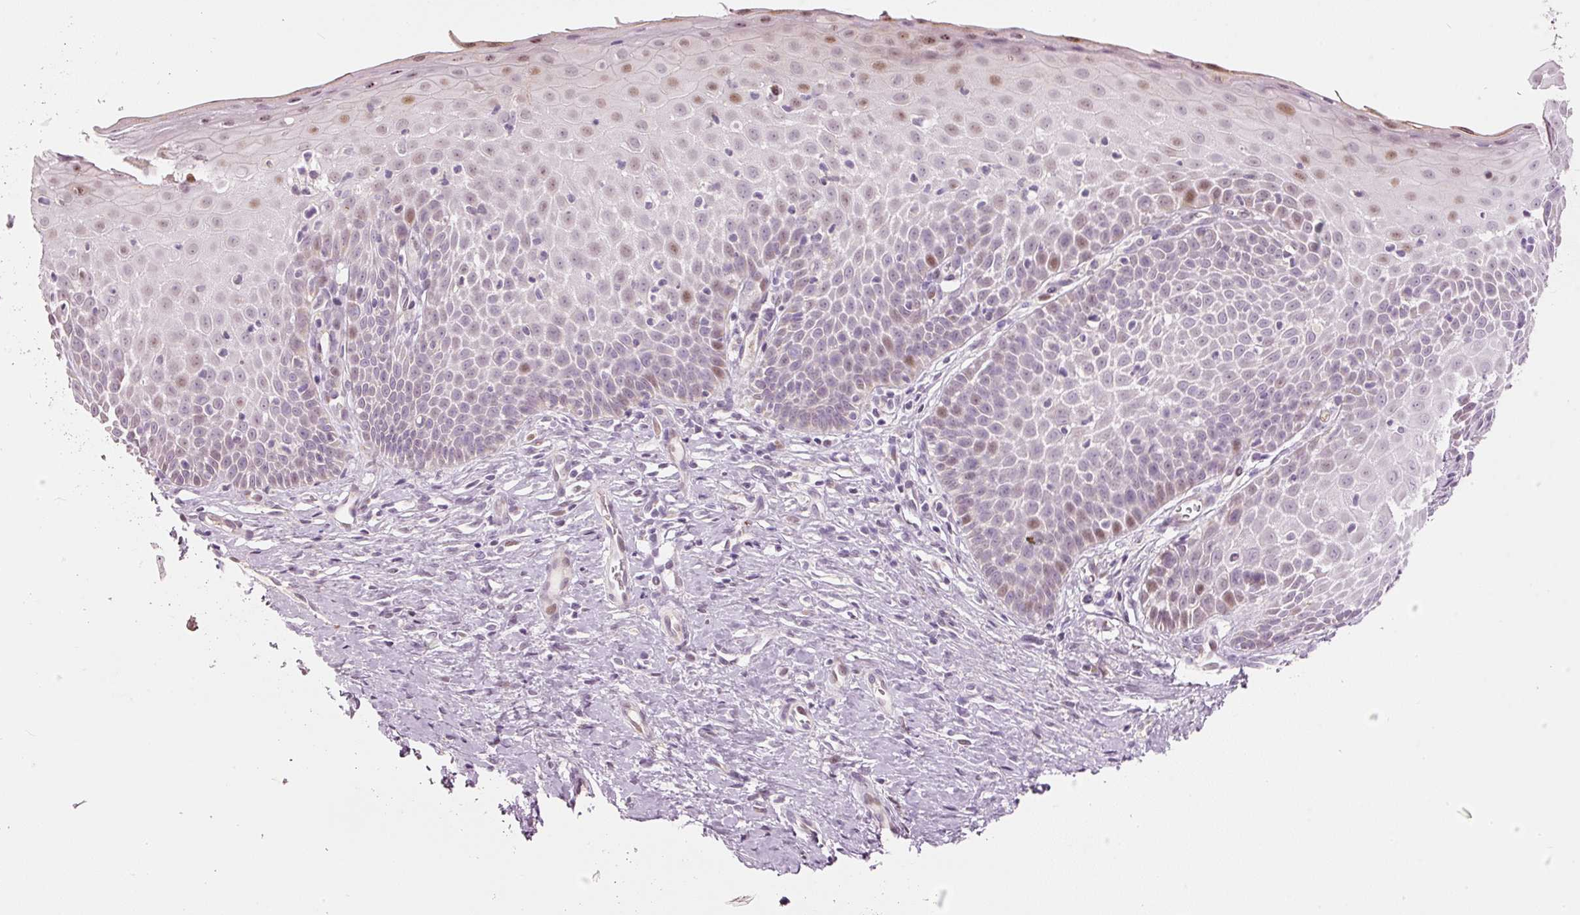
{"staining": {"intensity": "negative", "quantity": "none", "location": "none"}, "tissue": "cervix", "cell_type": "Glandular cells", "image_type": "normal", "snomed": [{"axis": "morphology", "description": "Normal tissue, NOS"}, {"axis": "topography", "description": "Cervix"}], "caption": "The immunohistochemistry (IHC) image has no significant staining in glandular cells of cervix. The staining is performed using DAB (3,3'-diaminobenzidine) brown chromogen with nuclei counter-stained in using hematoxylin.", "gene": "RNF39", "patient": {"sex": "female", "age": 36}}